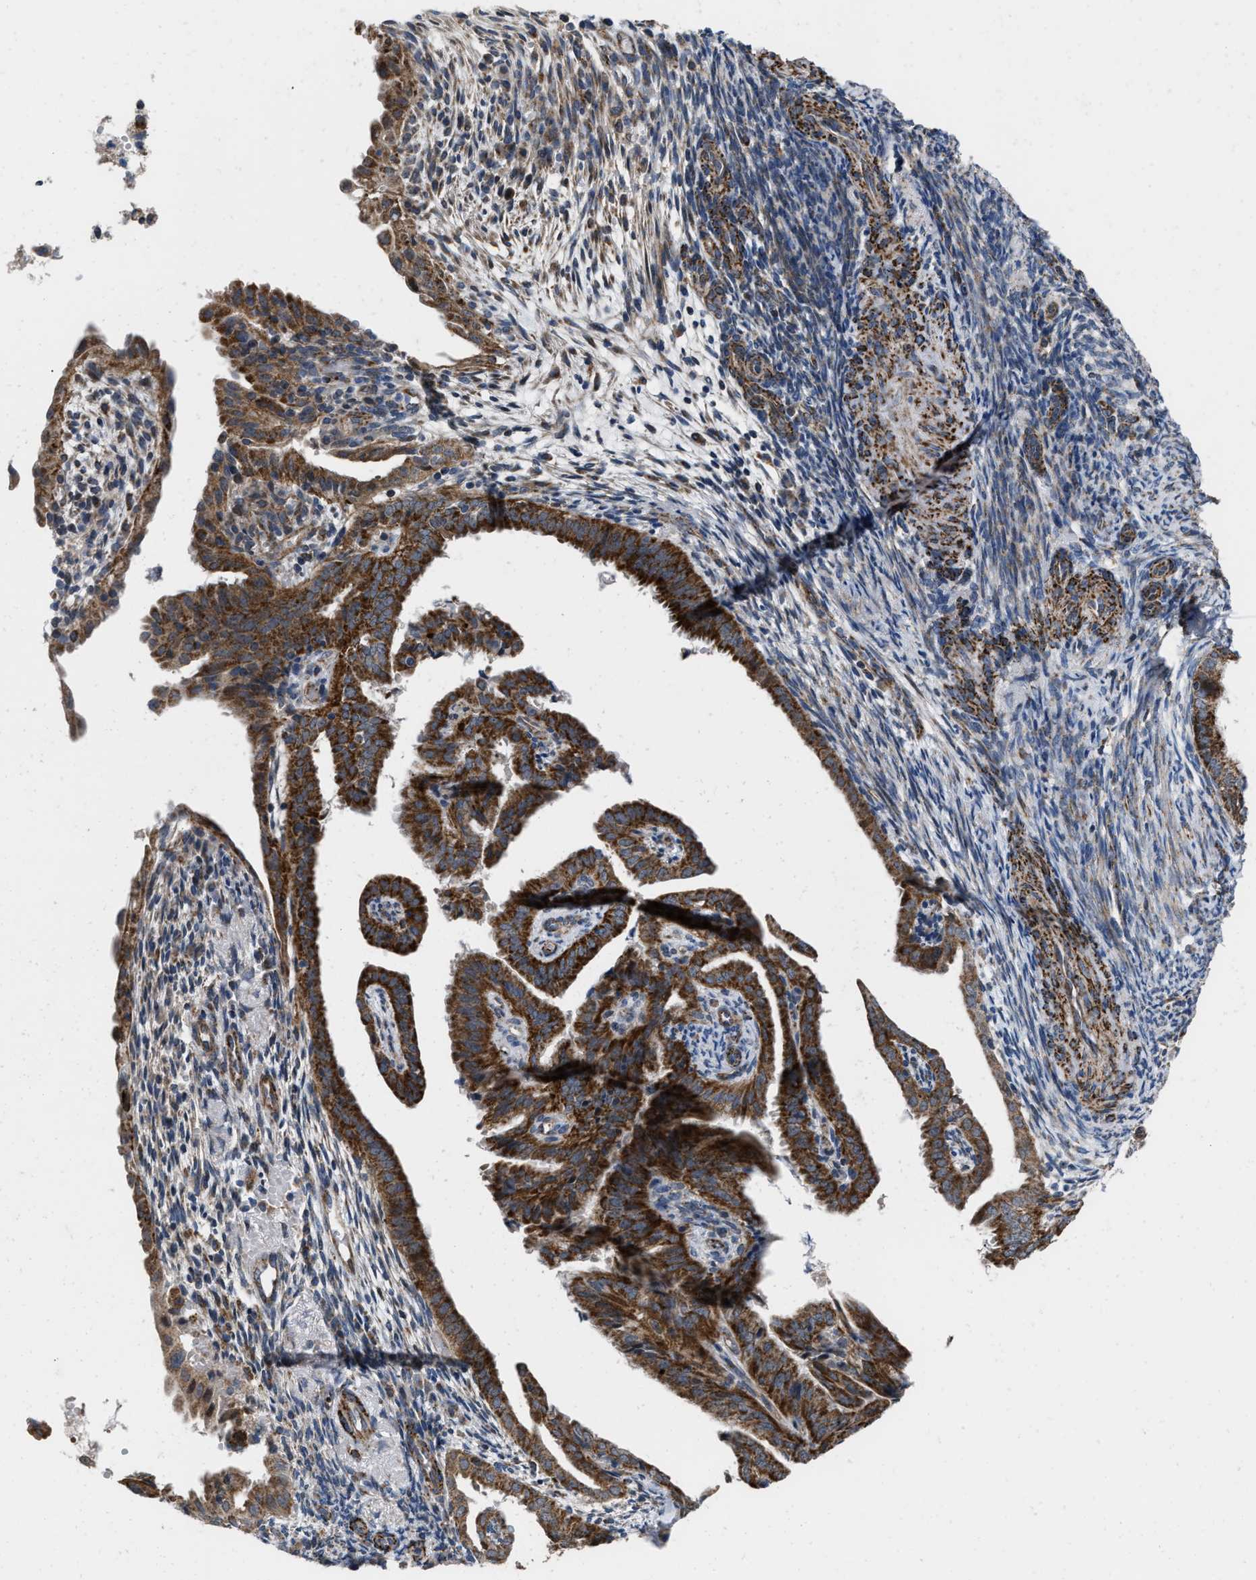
{"staining": {"intensity": "strong", "quantity": ">75%", "location": "cytoplasmic/membranous"}, "tissue": "endometrial cancer", "cell_type": "Tumor cells", "image_type": "cancer", "snomed": [{"axis": "morphology", "description": "Adenocarcinoma, NOS"}, {"axis": "topography", "description": "Endometrium"}], "caption": "Tumor cells display high levels of strong cytoplasmic/membranous staining in about >75% of cells in endometrial adenocarcinoma.", "gene": "AKAP1", "patient": {"sex": "female", "age": 58}}